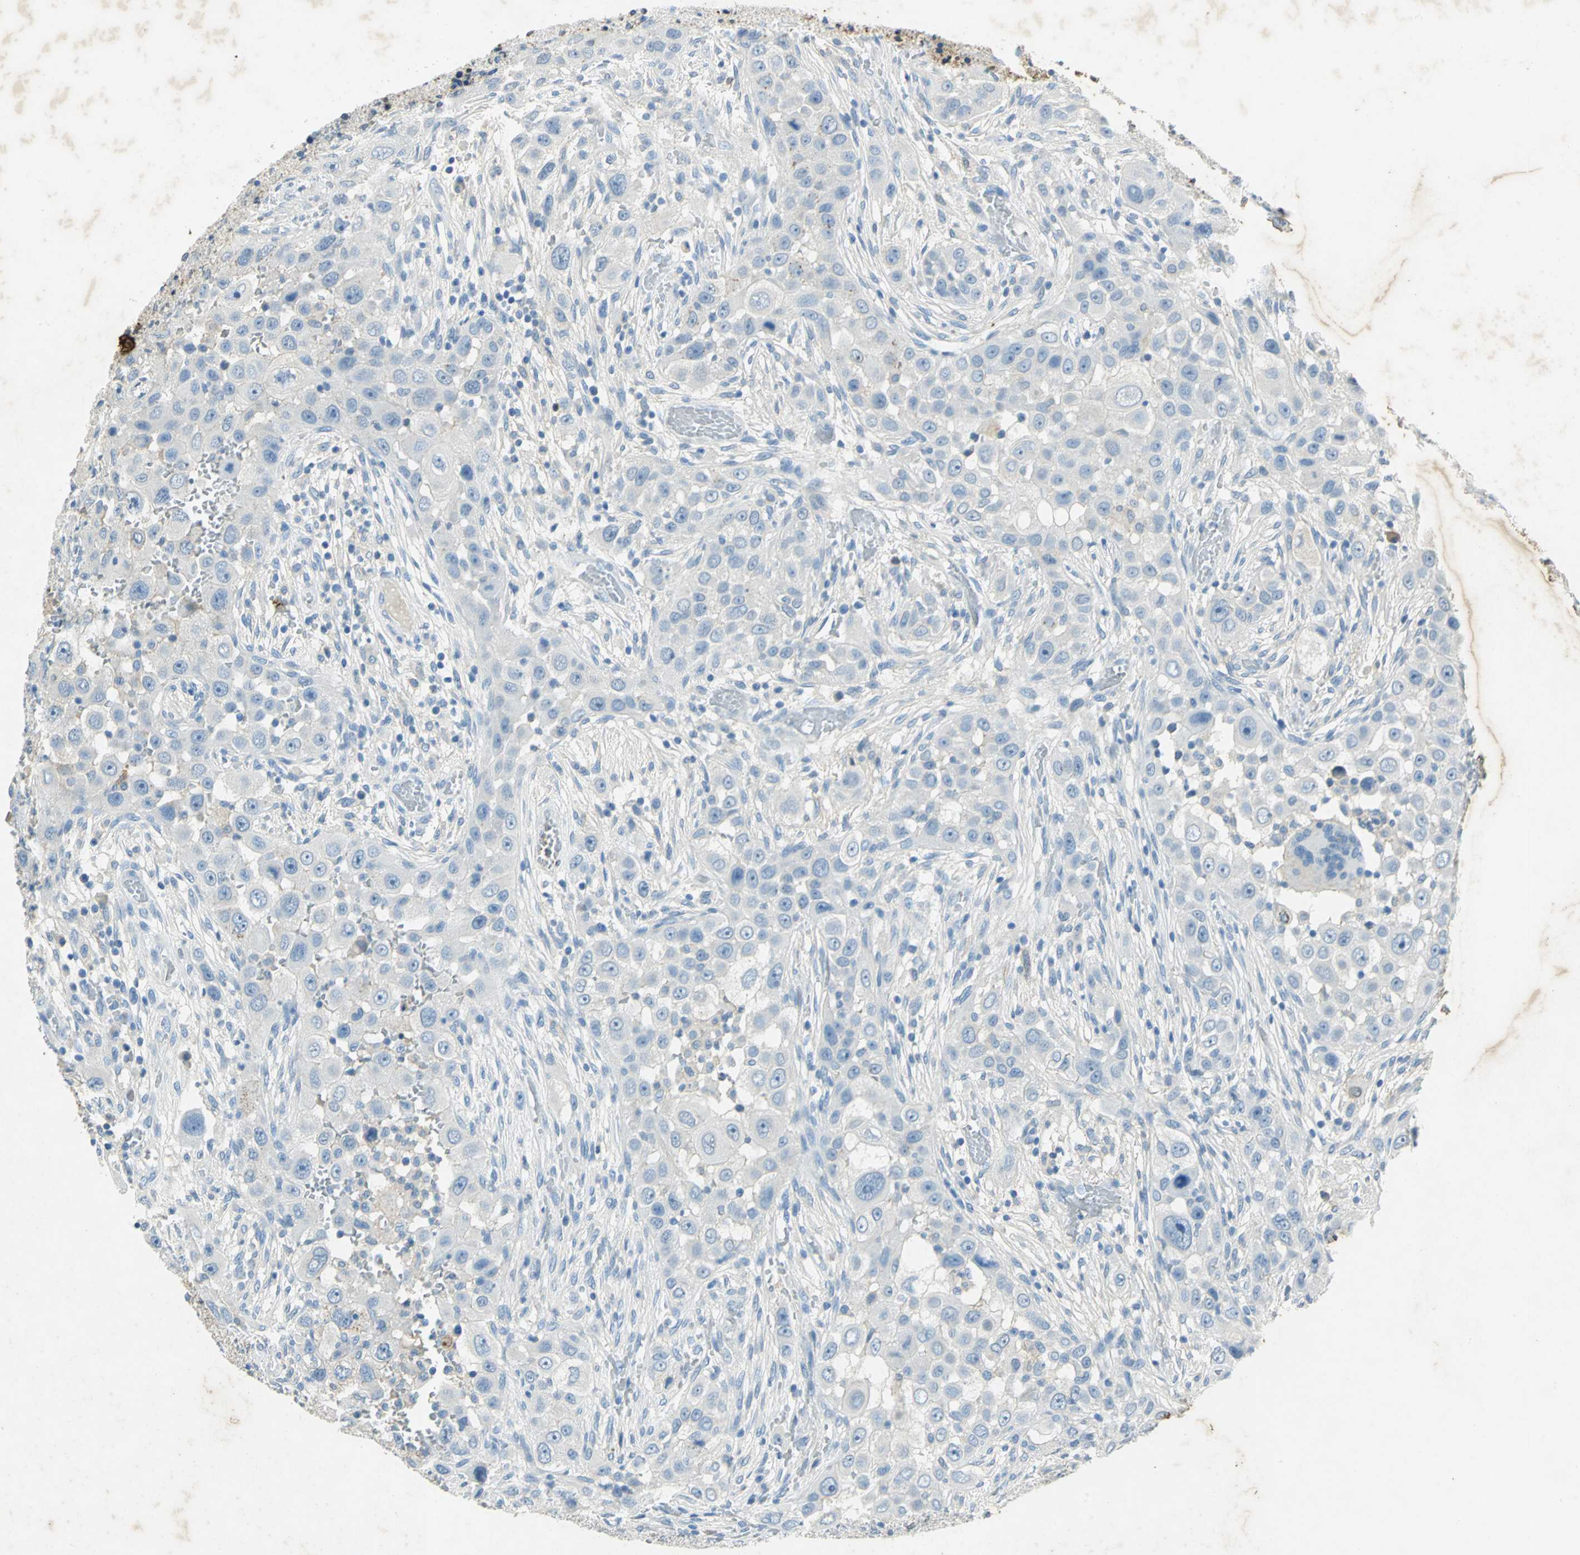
{"staining": {"intensity": "negative", "quantity": "none", "location": "none"}, "tissue": "head and neck cancer", "cell_type": "Tumor cells", "image_type": "cancer", "snomed": [{"axis": "morphology", "description": "Carcinoma, NOS"}, {"axis": "topography", "description": "Head-Neck"}], "caption": "Carcinoma (head and neck) was stained to show a protein in brown. There is no significant staining in tumor cells.", "gene": "ANXA4", "patient": {"sex": "male", "age": 87}}